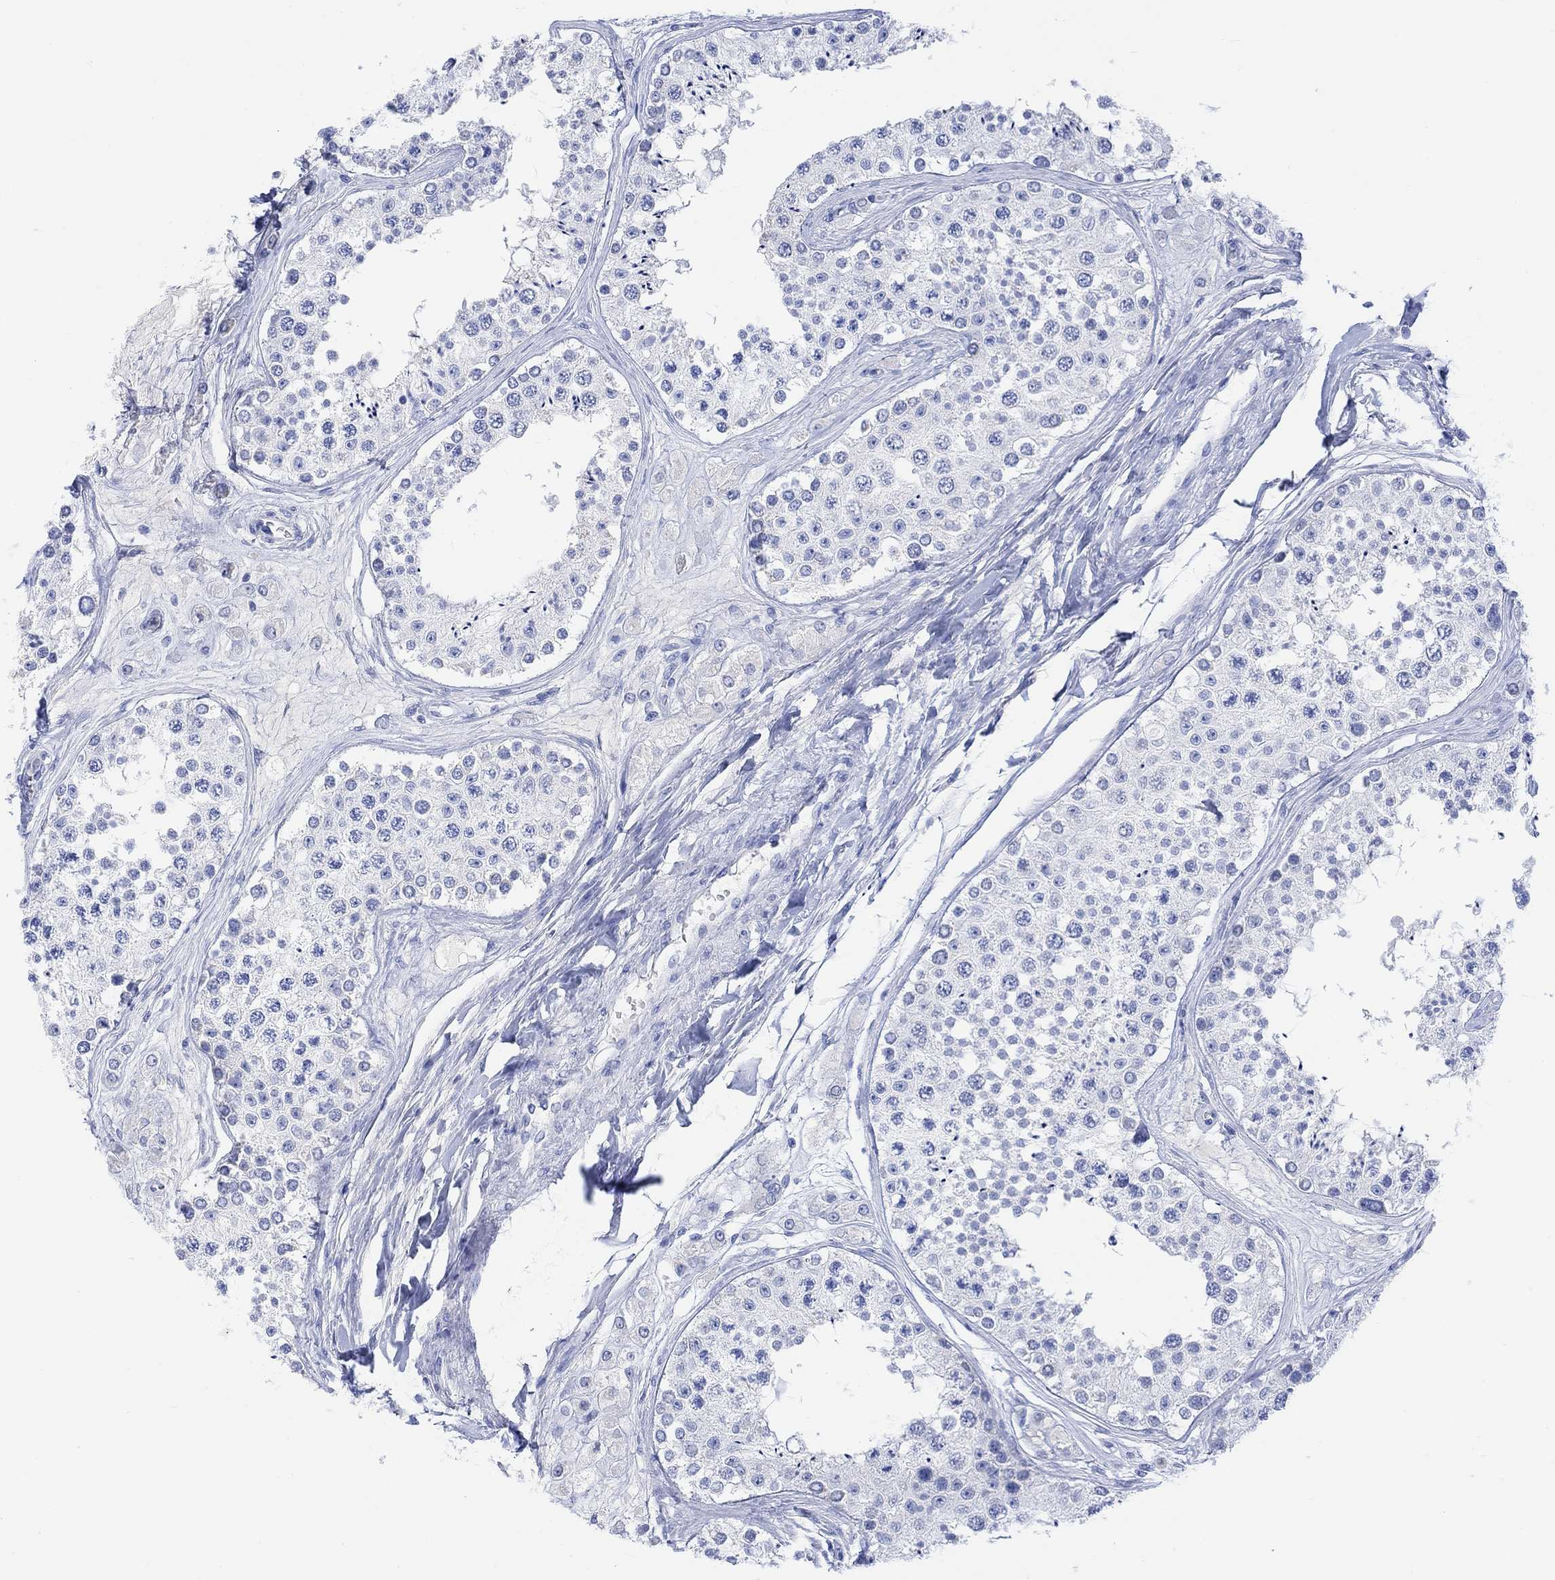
{"staining": {"intensity": "negative", "quantity": "none", "location": "none"}, "tissue": "testis", "cell_type": "Cells in seminiferous ducts", "image_type": "normal", "snomed": [{"axis": "morphology", "description": "Normal tissue, NOS"}, {"axis": "topography", "description": "Testis"}], "caption": "IHC image of benign testis: human testis stained with DAB (3,3'-diaminobenzidine) reveals no significant protein positivity in cells in seminiferous ducts.", "gene": "CALCA", "patient": {"sex": "male", "age": 25}}